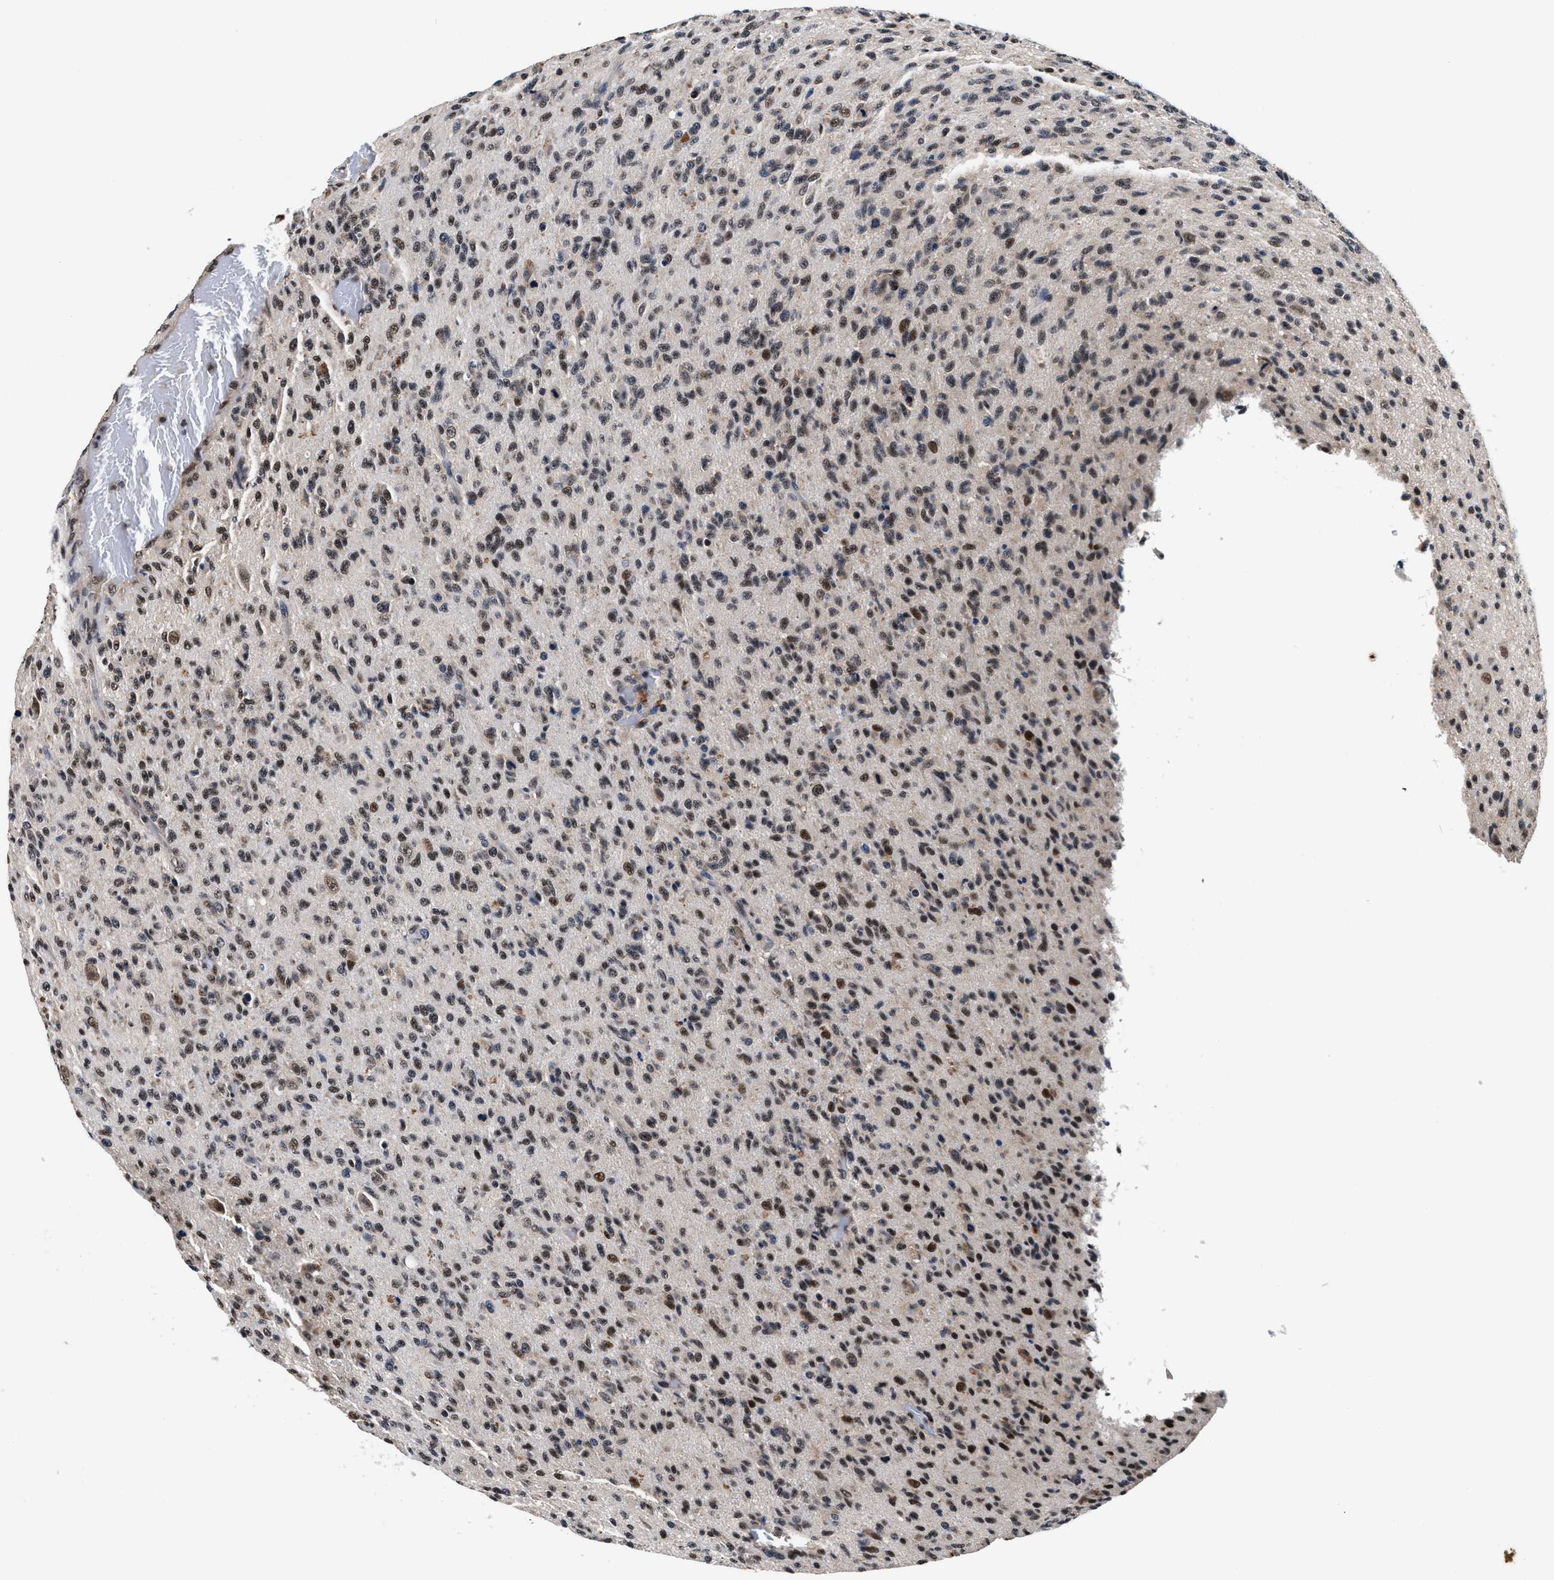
{"staining": {"intensity": "moderate", "quantity": ">75%", "location": "nuclear"}, "tissue": "glioma", "cell_type": "Tumor cells", "image_type": "cancer", "snomed": [{"axis": "morphology", "description": "Glioma, malignant, High grade"}, {"axis": "topography", "description": "Brain"}], "caption": "Protein staining of high-grade glioma (malignant) tissue shows moderate nuclear positivity in about >75% of tumor cells.", "gene": "USP16", "patient": {"sex": "male", "age": 71}}